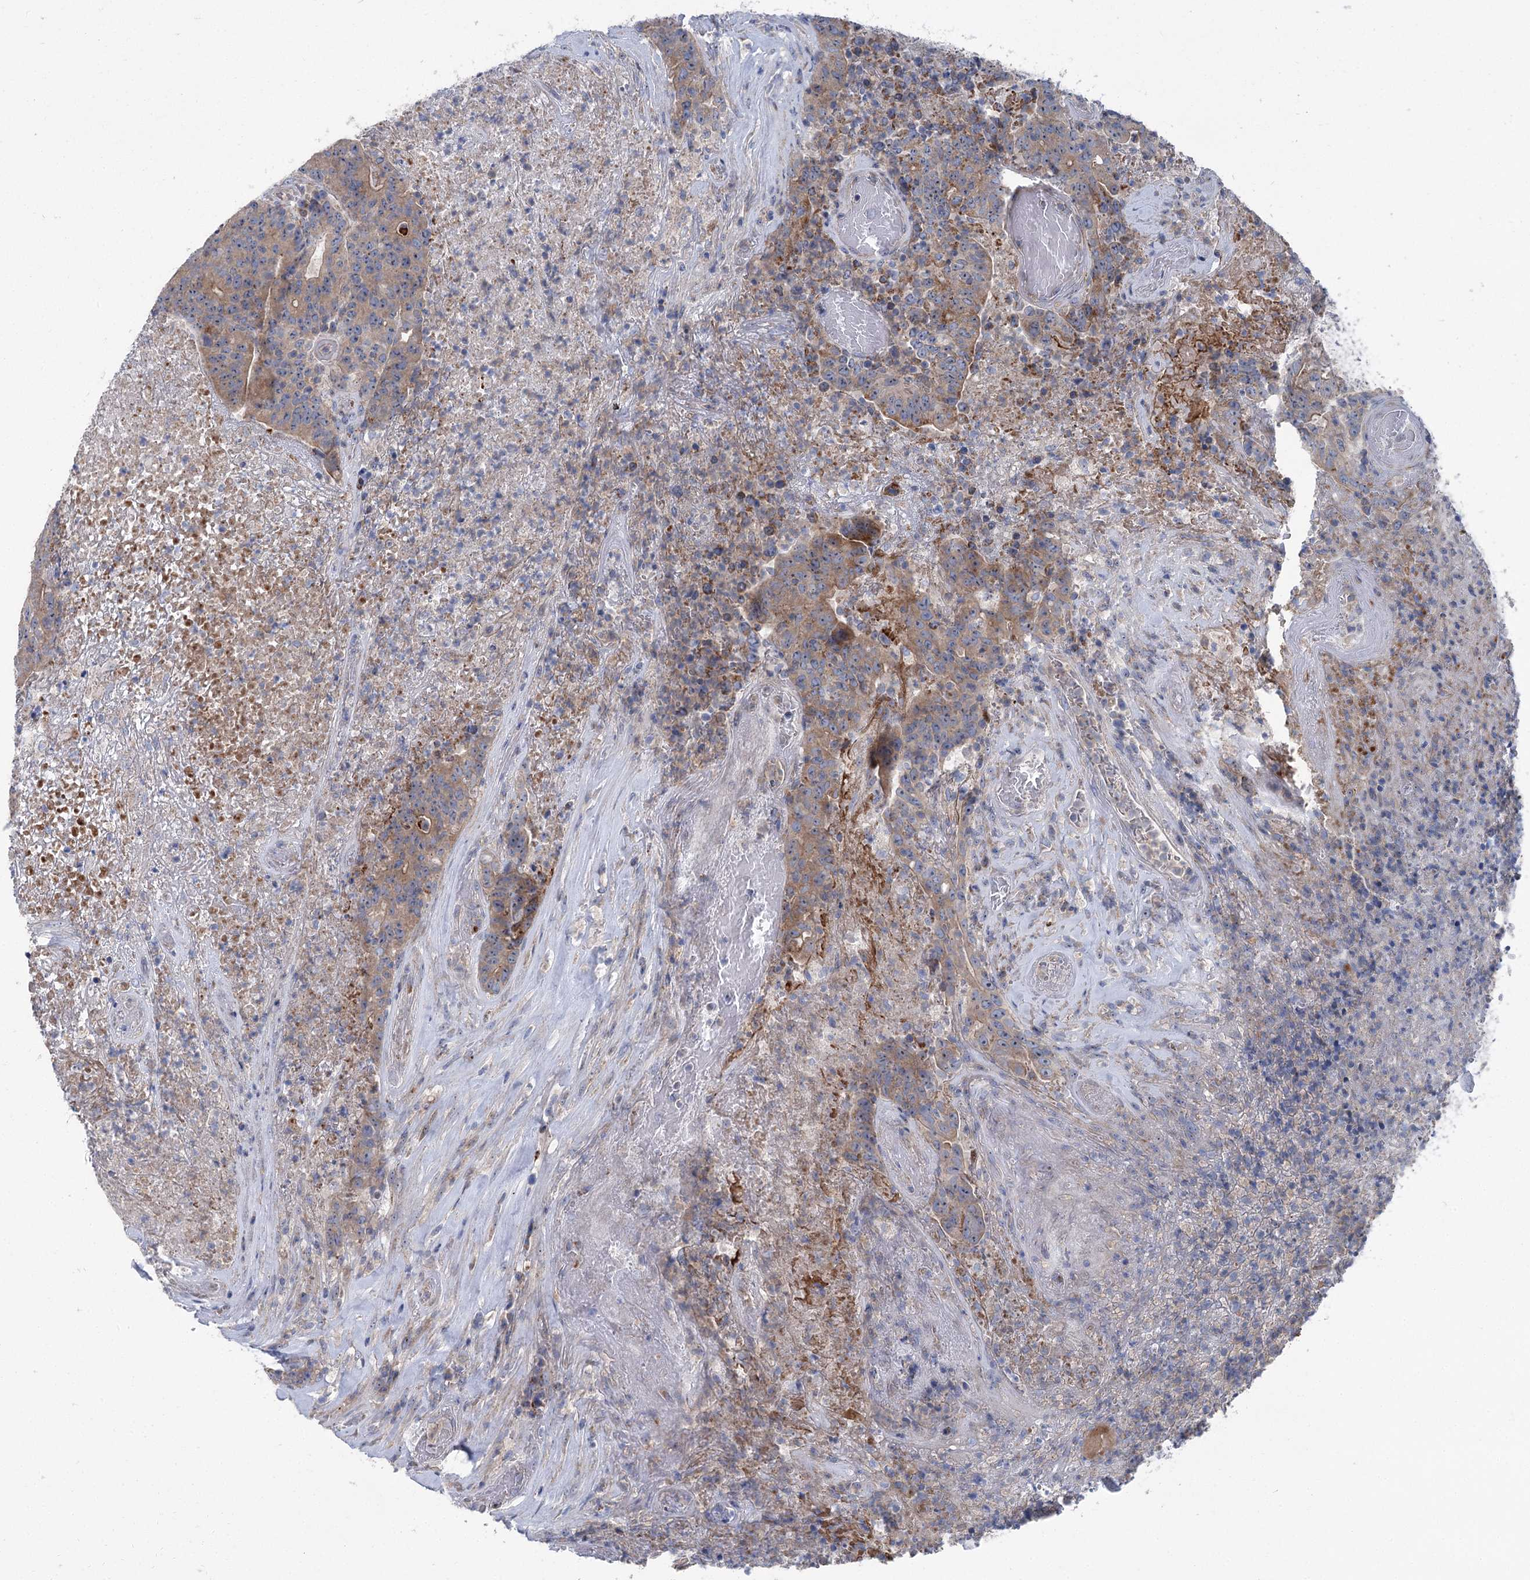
{"staining": {"intensity": "moderate", "quantity": ">75%", "location": "cytoplasmic/membranous"}, "tissue": "colorectal cancer", "cell_type": "Tumor cells", "image_type": "cancer", "snomed": [{"axis": "morphology", "description": "Adenocarcinoma, NOS"}, {"axis": "topography", "description": "Colon"}], "caption": "About >75% of tumor cells in colorectal adenocarcinoma reveal moderate cytoplasmic/membranous protein expression as visualized by brown immunohistochemical staining.", "gene": "MARK2", "patient": {"sex": "female", "age": 75}}